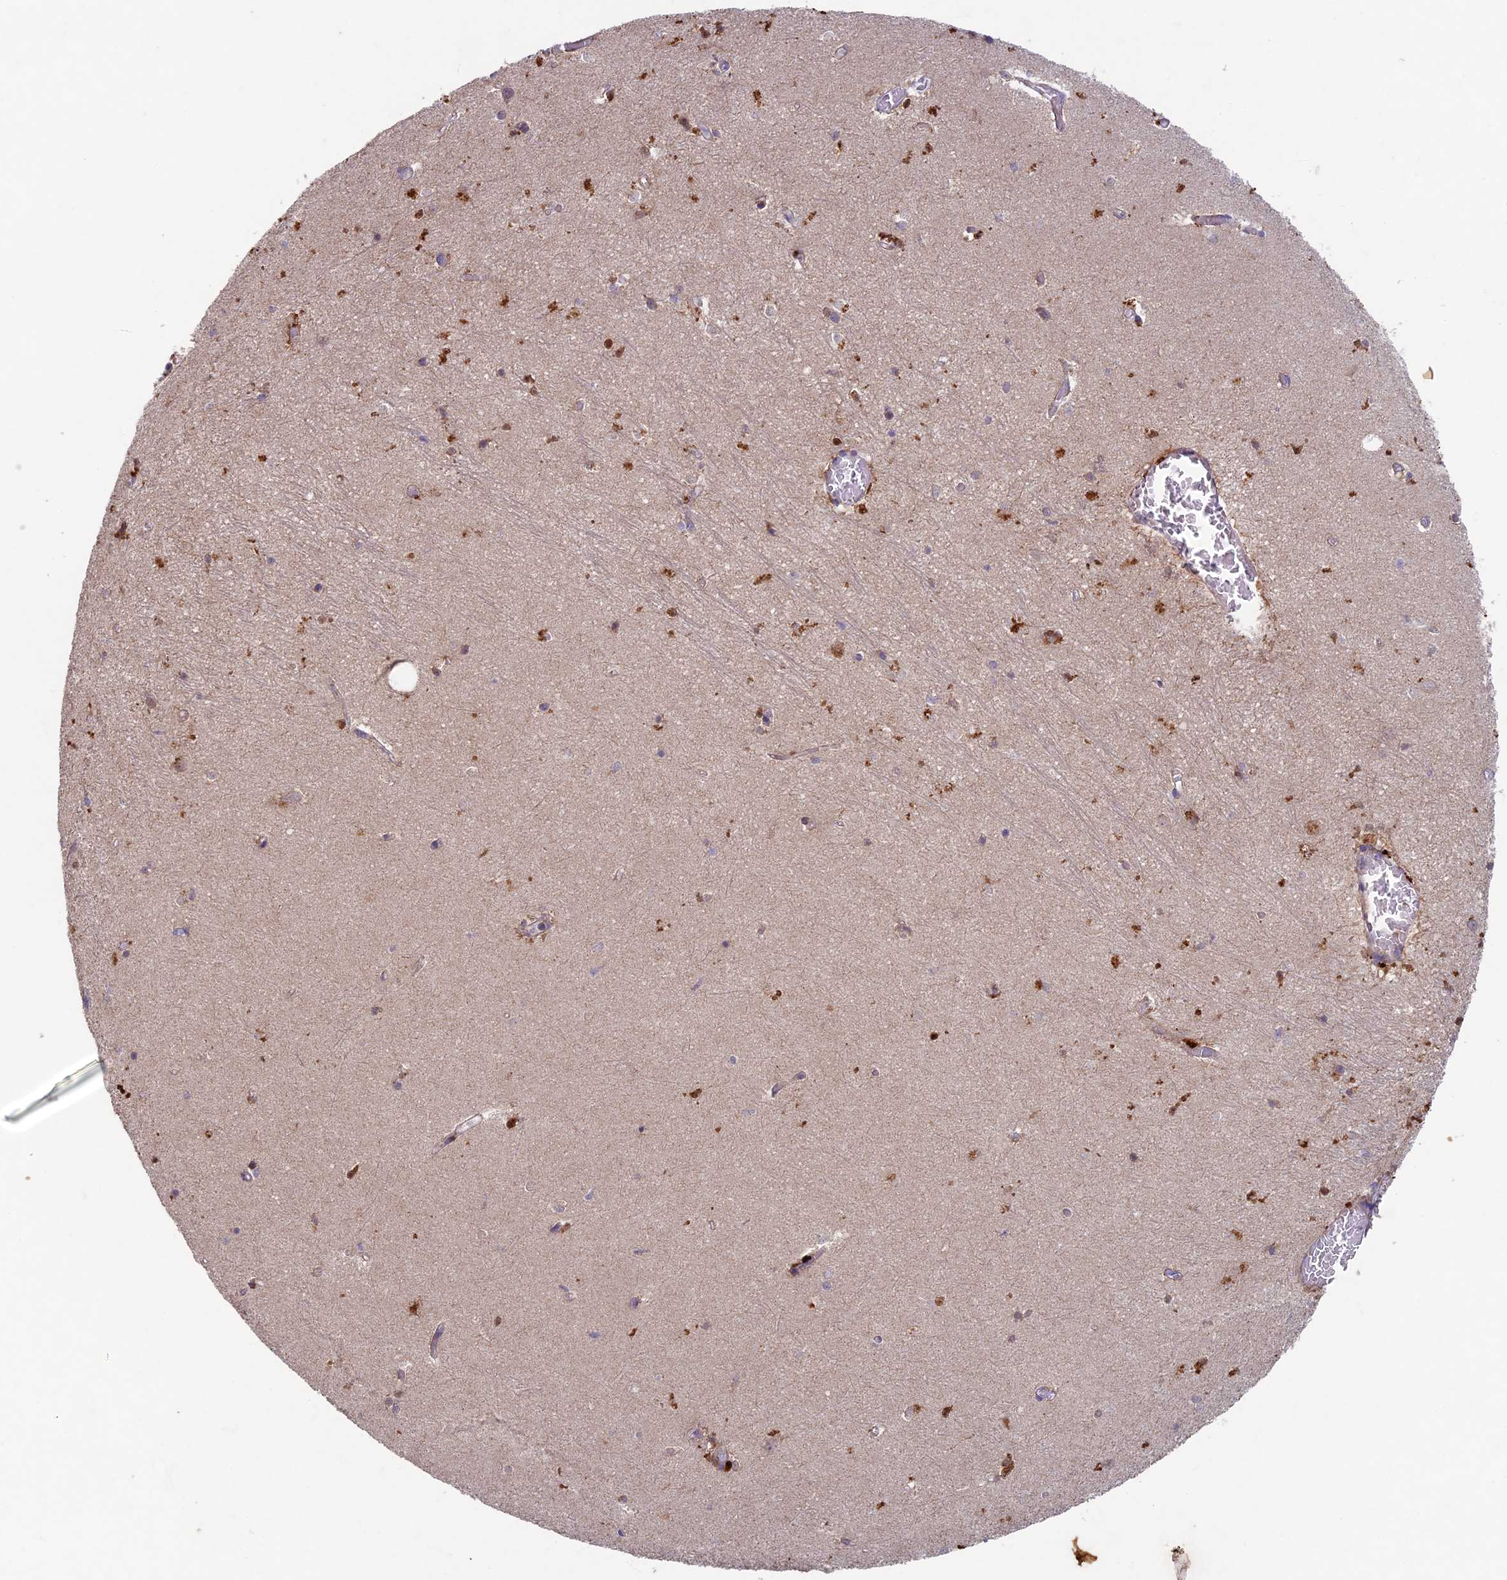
{"staining": {"intensity": "moderate", "quantity": "<25%", "location": "cytoplasmic/membranous"}, "tissue": "hippocampus", "cell_type": "Glial cells", "image_type": "normal", "snomed": [{"axis": "morphology", "description": "Normal tissue, NOS"}, {"axis": "topography", "description": "Hippocampus"}], "caption": "Immunohistochemical staining of unremarkable human hippocampus demonstrates <25% levels of moderate cytoplasmic/membranous protein staining in about <25% of glial cells. Using DAB (brown) and hematoxylin (blue) stains, captured at high magnification using brightfield microscopy.", "gene": "RCCD1", "patient": {"sex": "female", "age": 64}}